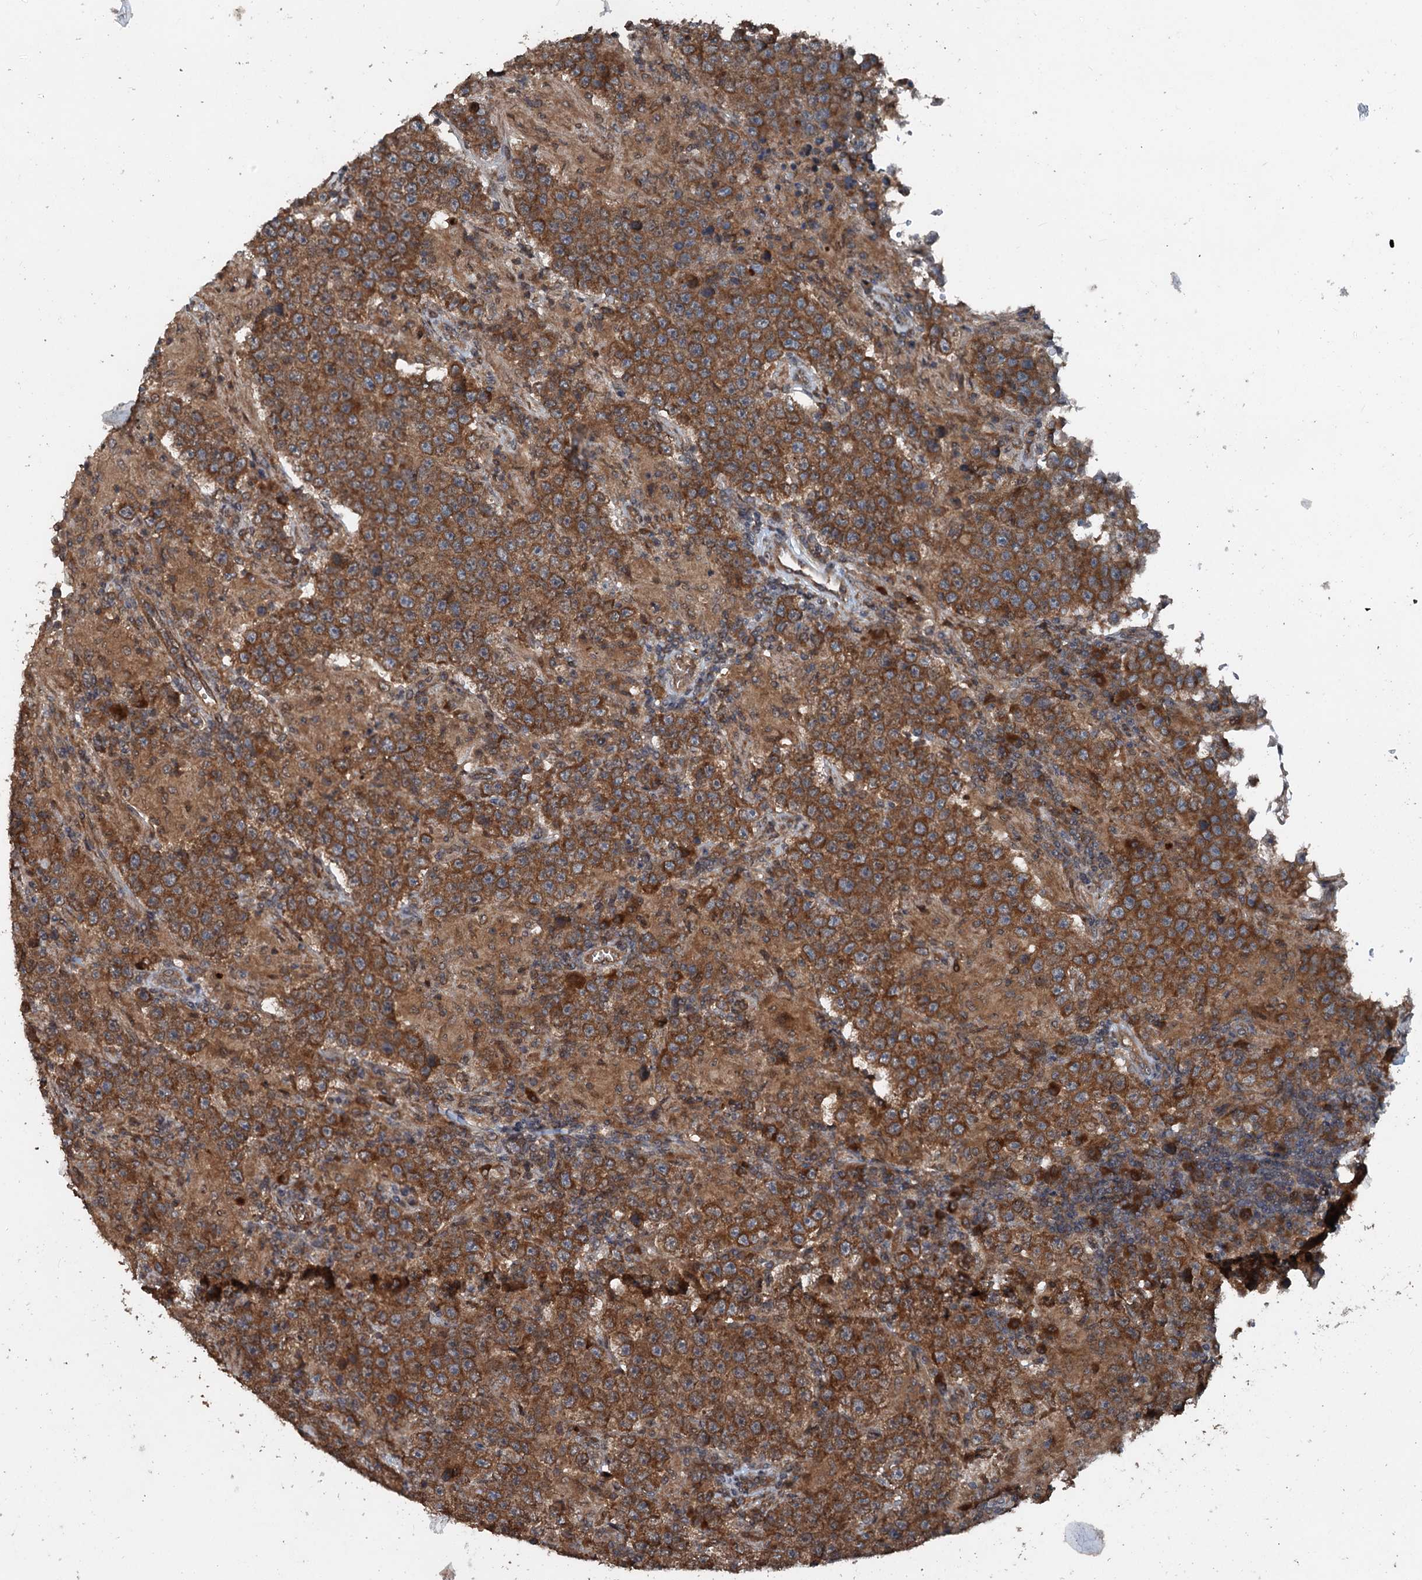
{"staining": {"intensity": "strong", "quantity": ">75%", "location": "cytoplasmic/membranous"}, "tissue": "testis cancer", "cell_type": "Tumor cells", "image_type": "cancer", "snomed": [{"axis": "morphology", "description": "Normal tissue, NOS"}, {"axis": "morphology", "description": "Urothelial carcinoma, High grade"}, {"axis": "morphology", "description": "Seminoma, NOS"}, {"axis": "morphology", "description": "Carcinoma, Embryonal, NOS"}, {"axis": "topography", "description": "Urinary bladder"}, {"axis": "topography", "description": "Testis"}], "caption": "Tumor cells exhibit high levels of strong cytoplasmic/membranous staining in about >75% of cells in testis cancer.", "gene": "N4BP2L2", "patient": {"sex": "male", "age": 41}}